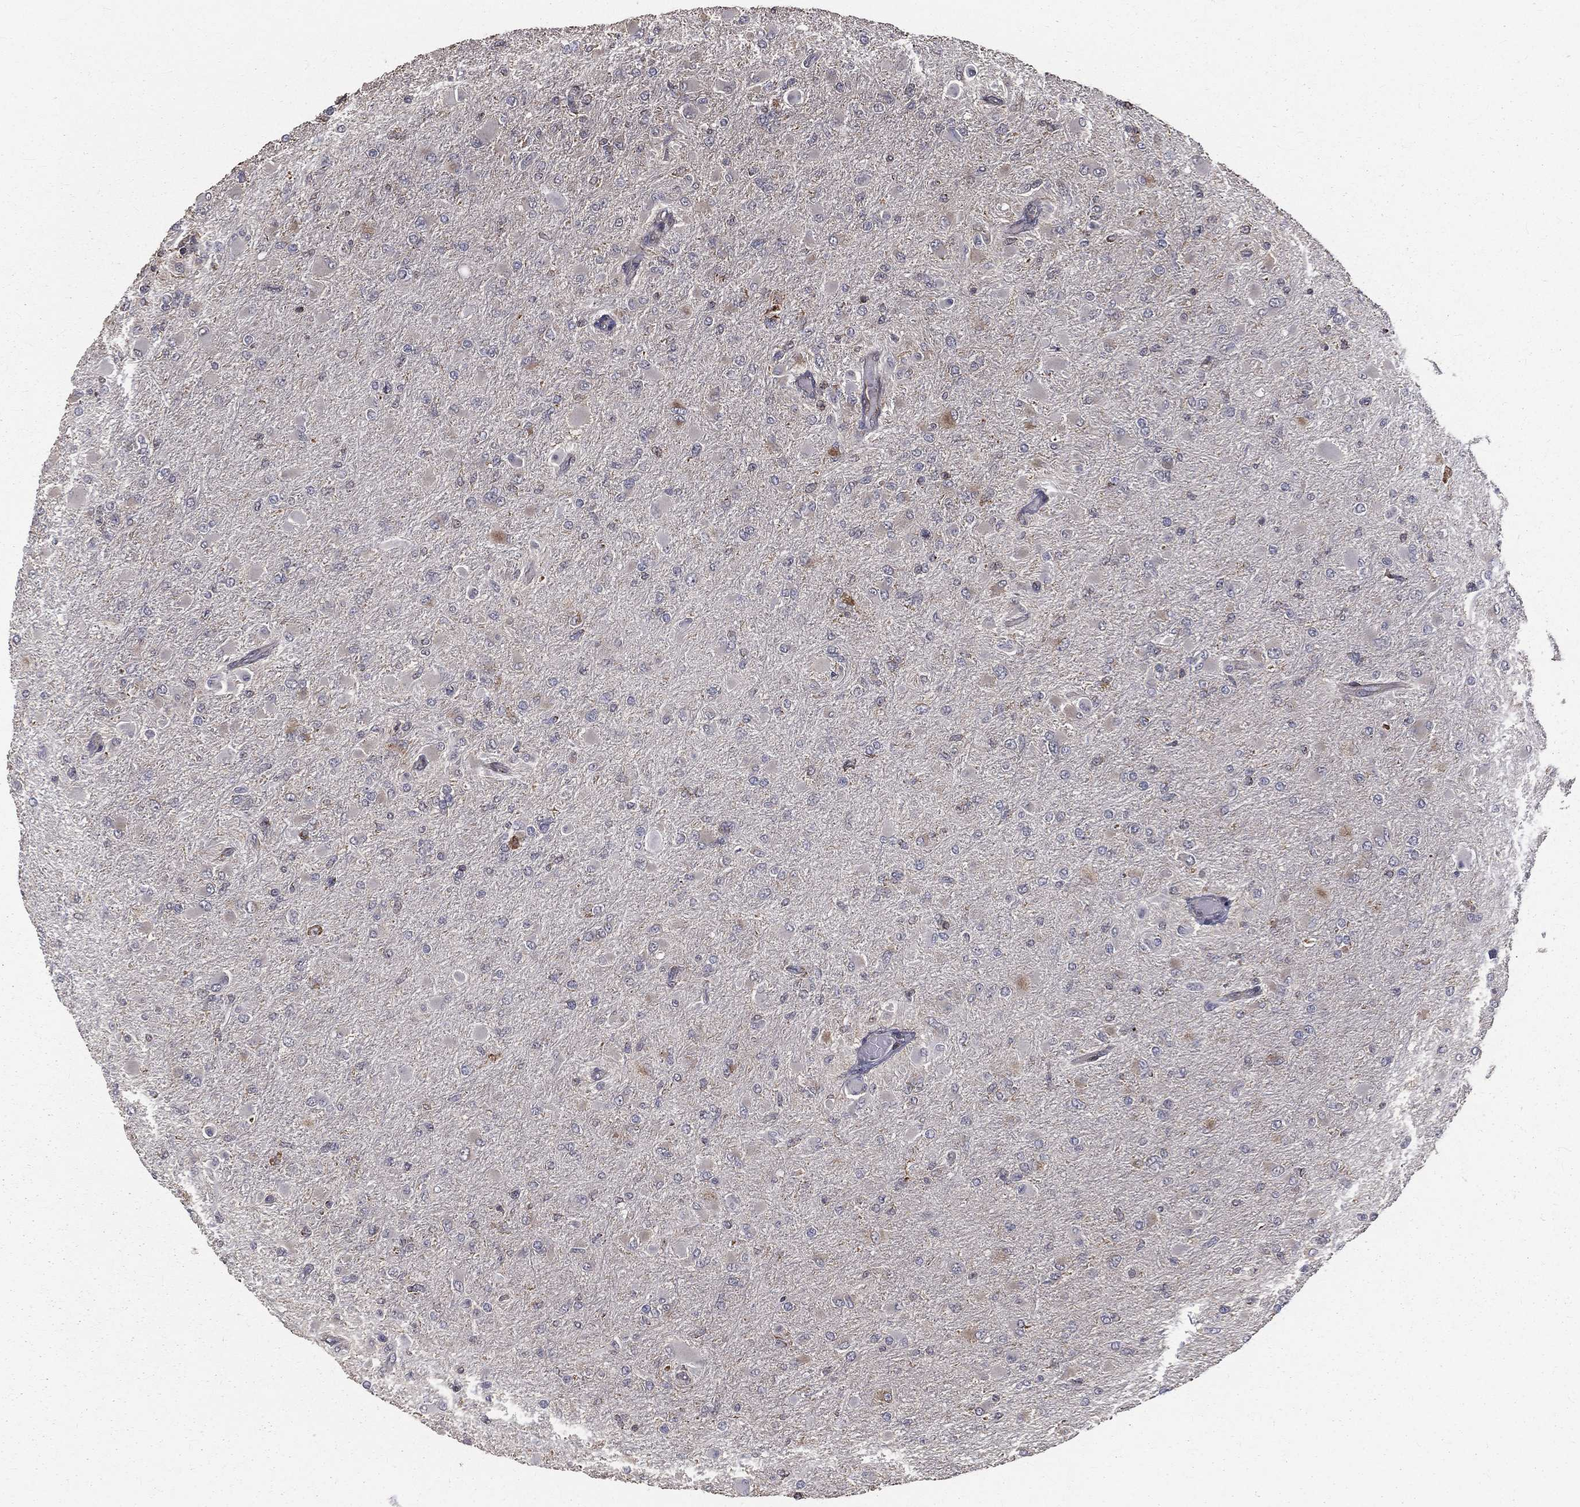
{"staining": {"intensity": "weak", "quantity": "<25%", "location": "cytoplasmic/membranous"}, "tissue": "glioma", "cell_type": "Tumor cells", "image_type": "cancer", "snomed": [{"axis": "morphology", "description": "Glioma, malignant, High grade"}, {"axis": "topography", "description": "Cerebral cortex"}], "caption": "Tumor cells show no significant staining in malignant glioma (high-grade).", "gene": "OLFML1", "patient": {"sex": "female", "age": 36}}